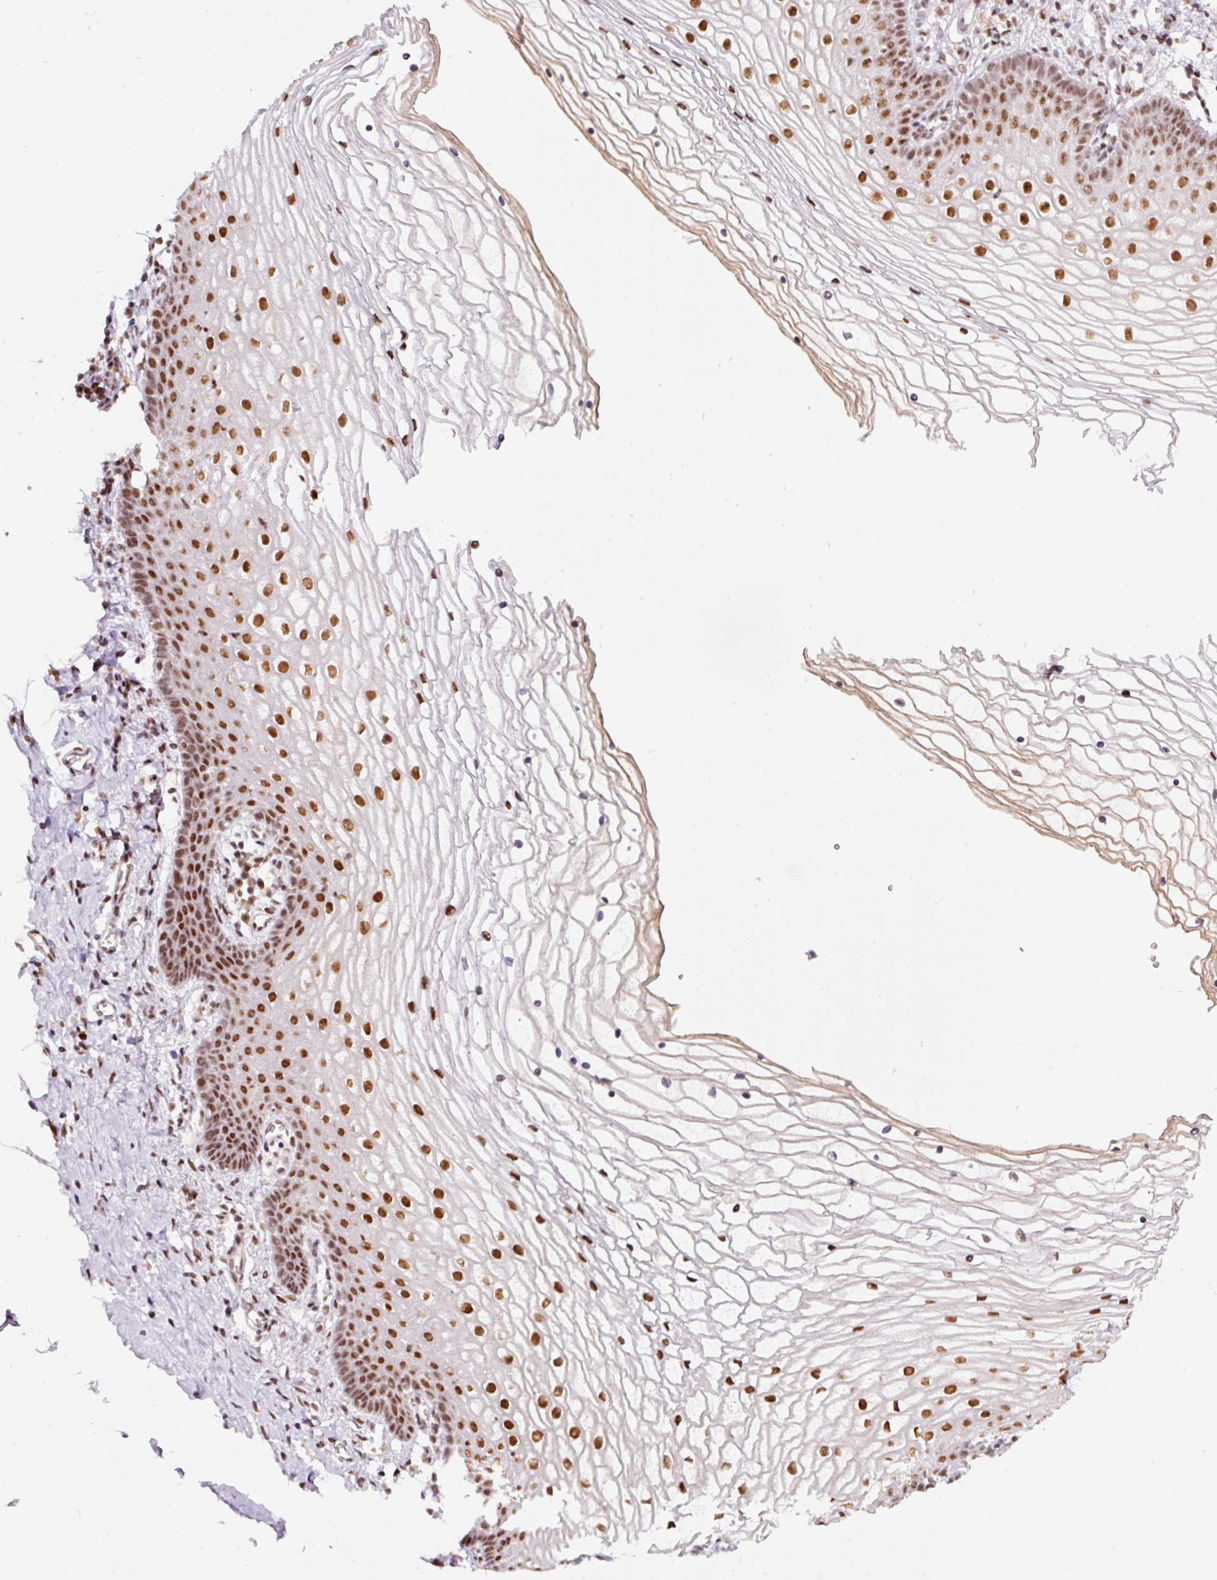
{"staining": {"intensity": "strong", "quantity": ">75%", "location": "nuclear"}, "tissue": "vagina", "cell_type": "Squamous epithelial cells", "image_type": "normal", "snomed": [{"axis": "morphology", "description": "Normal tissue, NOS"}, {"axis": "topography", "description": "Vagina"}], "caption": "Immunohistochemical staining of unremarkable vagina exhibits >75% levels of strong nuclear protein positivity in about >75% of squamous epithelial cells.", "gene": "HNRNPC", "patient": {"sex": "female", "age": 56}}